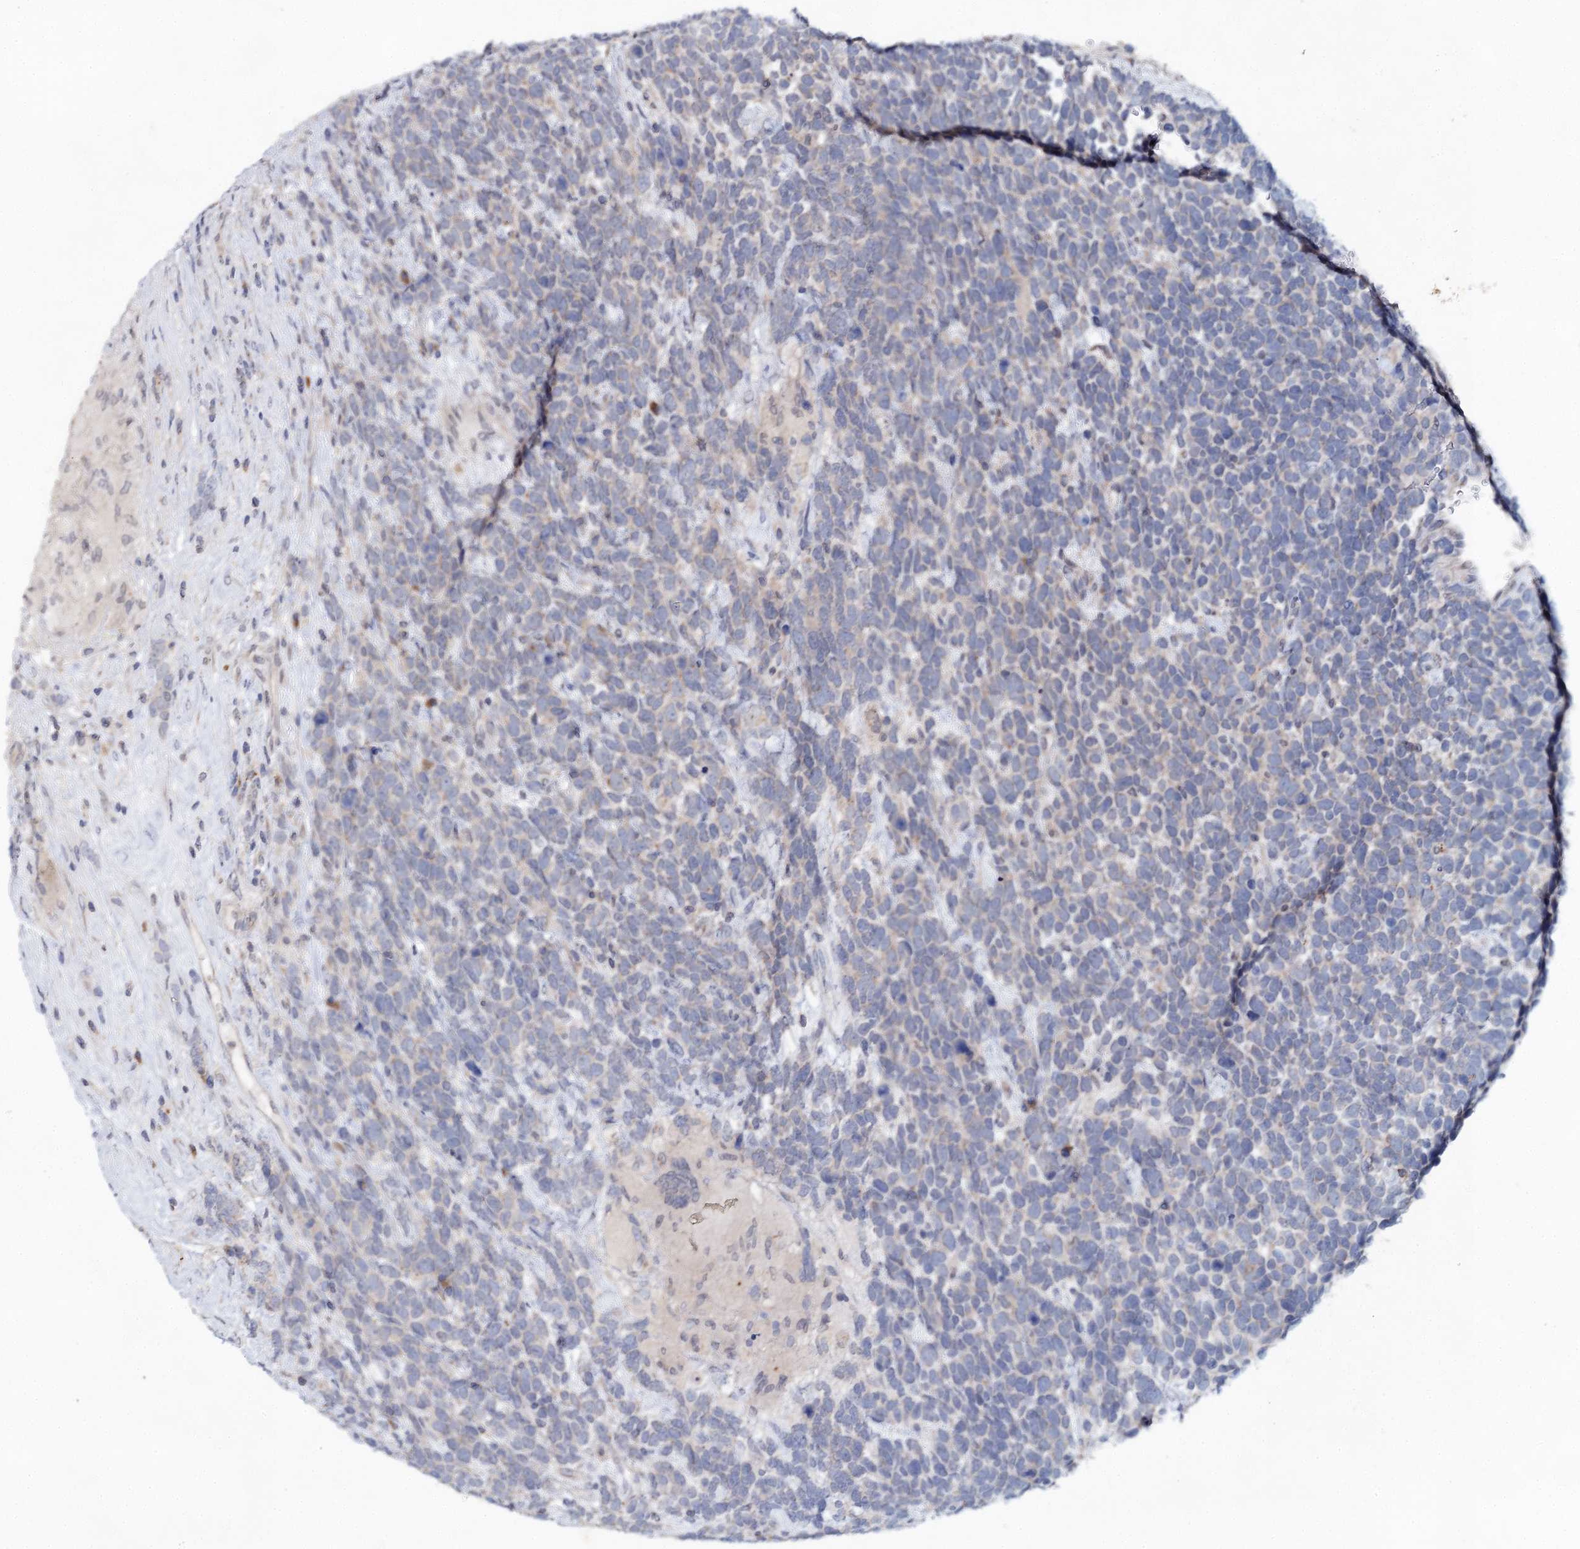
{"staining": {"intensity": "negative", "quantity": "none", "location": "none"}, "tissue": "urothelial cancer", "cell_type": "Tumor cells", "image_type": "cancer", "snomed": [{"axis": "morphology", "description": "Urothelial carcinoma, High grade"}, {"axis": "topography", "description": "Urinary bladder"}], "caption": "DAB (3,3'-diaminobenzidine) immunohistochemical staining of urothelial cancer shows no significant positivity in tumor cells.", "gene": "BLTP1", "patient": {"sex": "female", "age": 82}}